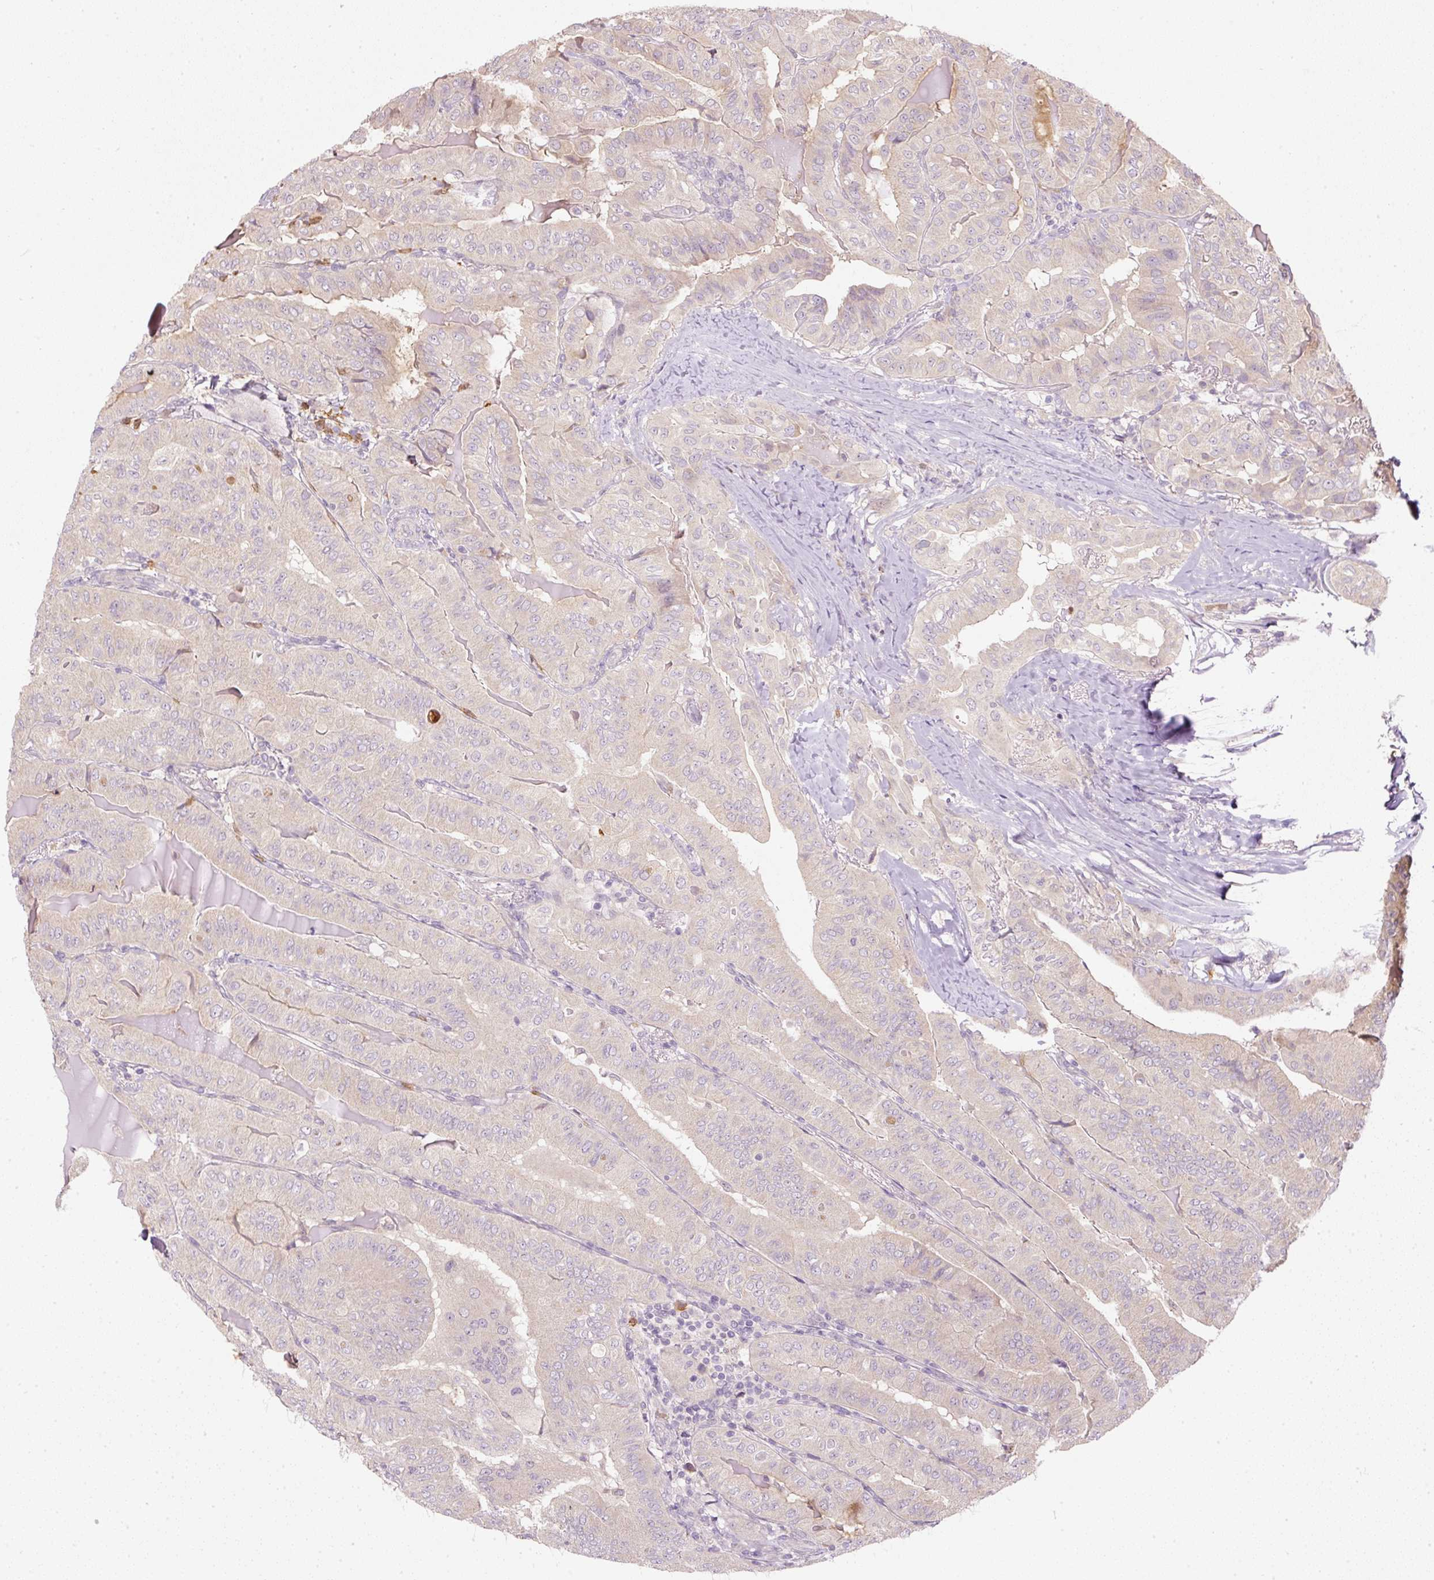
{"staining": {"intensity": "negative", "quantity": "none", "location": "none"}, "tissue": "thyroid cancer", "cell_type": "Tumor cells", "image_type": "cancer", "snomed": [{"axis": "morphology", "description": "Papillary adenocarcinoma, NOS"}, {"axis": "topography", "description": "Thyroid gland"}], "caption": "This is a image of immunohistochemistry staining of thyroid cancer, which shows no staining in tumor cells.", "gene": "CTTNBP2", "patient": {"sex": "female", "age": 68}}